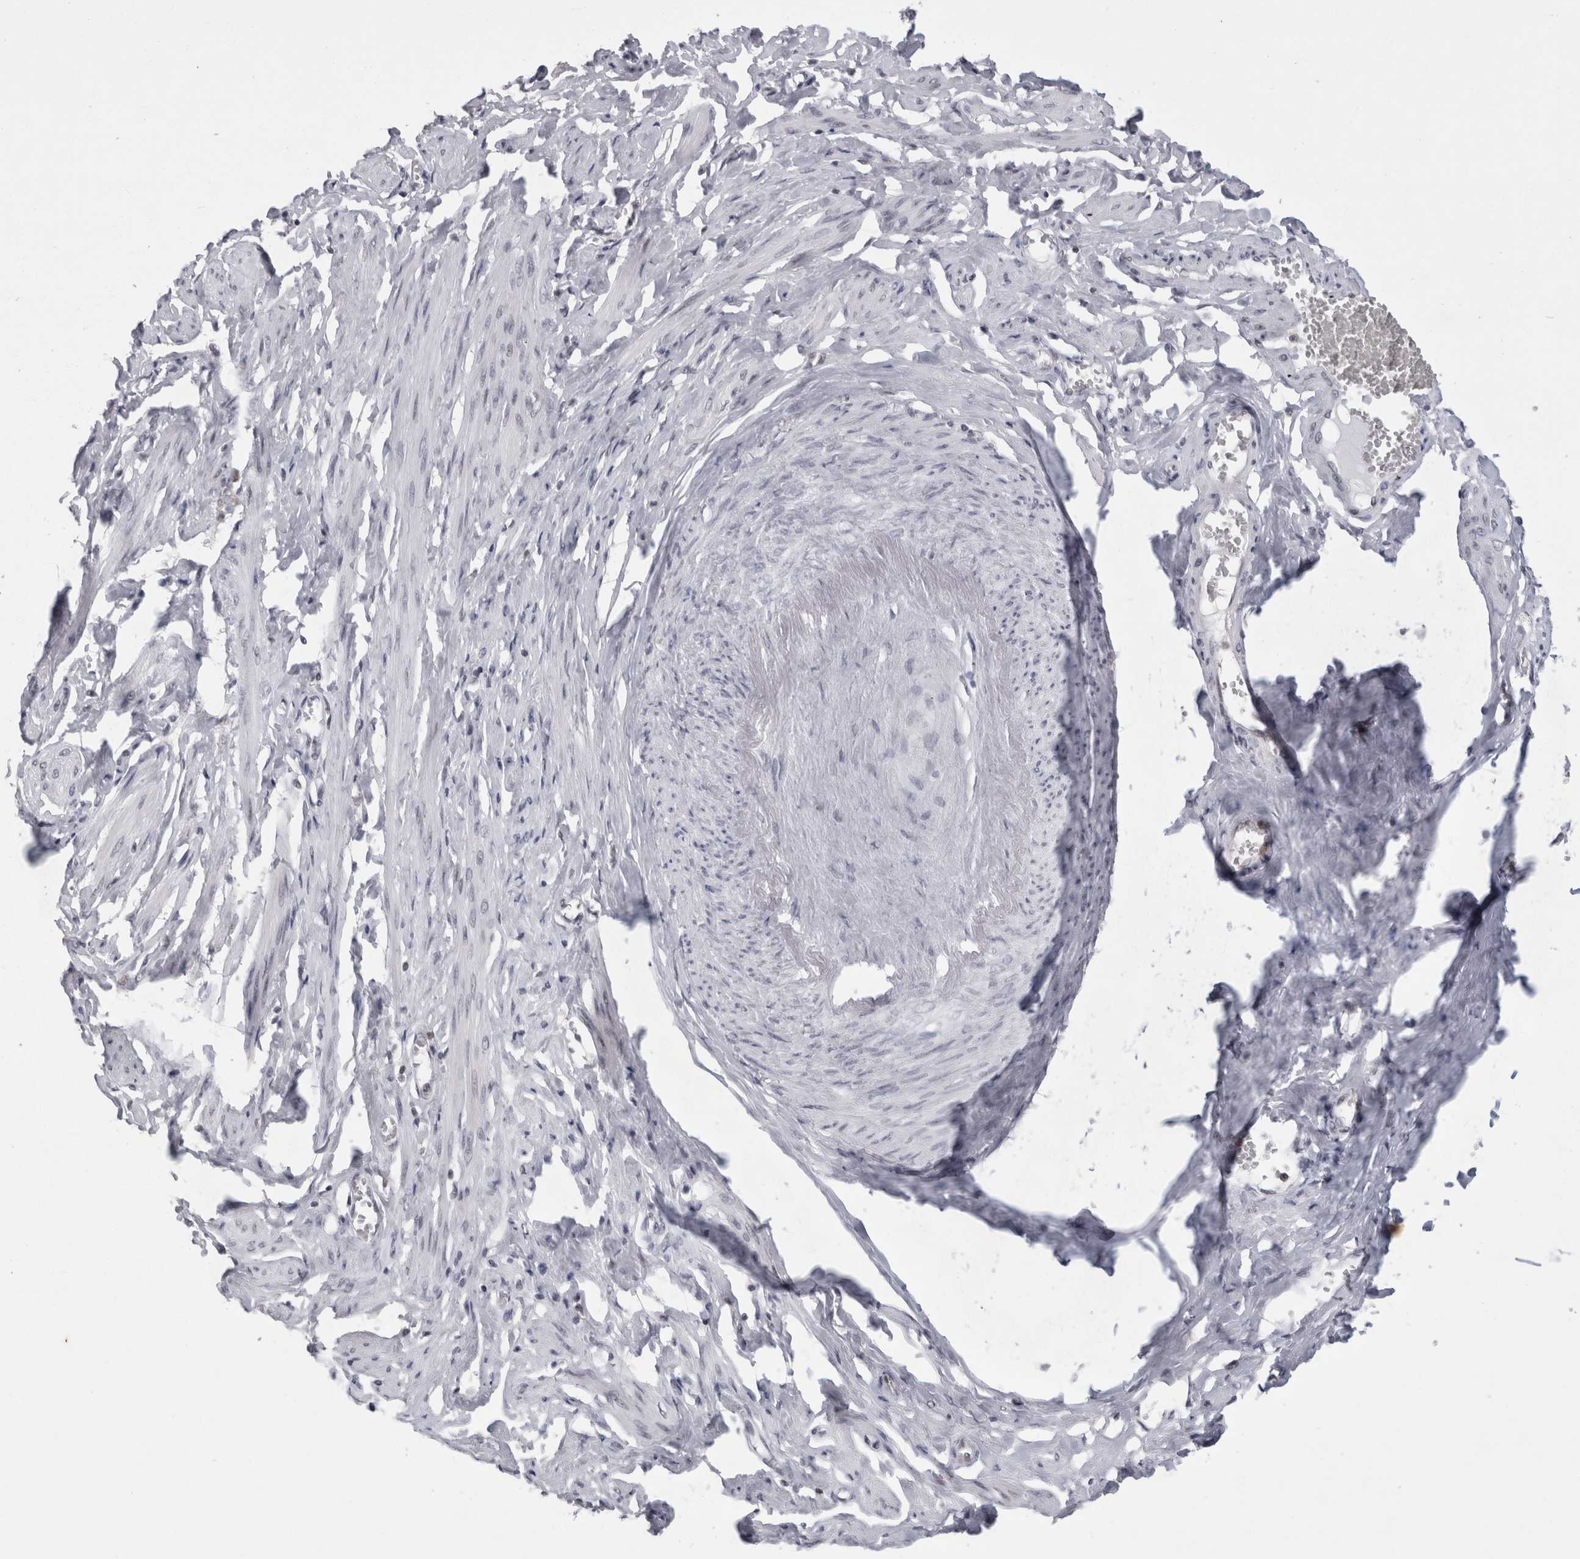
{"staining": {"intensity": "negative", "quantity": "none", "location": "none"}, "tissue": "adipose tissue", "cell_type": "Adipocytes", "image_type": "normal", "snomed": [{"axis": "morphology", "description": "Normal tissue, NOS"}, {"axis": "topography", "description": "Vascular tissue"}, {"axis": "topography", "description": "Fallopian tube"}, {"axis": "topography", "description": "Ovary"}], "caption": "DAB (3,3'-diaminobenzidine) immunohistochemical staining of unremarkable human adipose tissue displays no significant expression in adipocytes.", "gene": "PSMB2", "patient": {"sex": "female", "age": 67}}